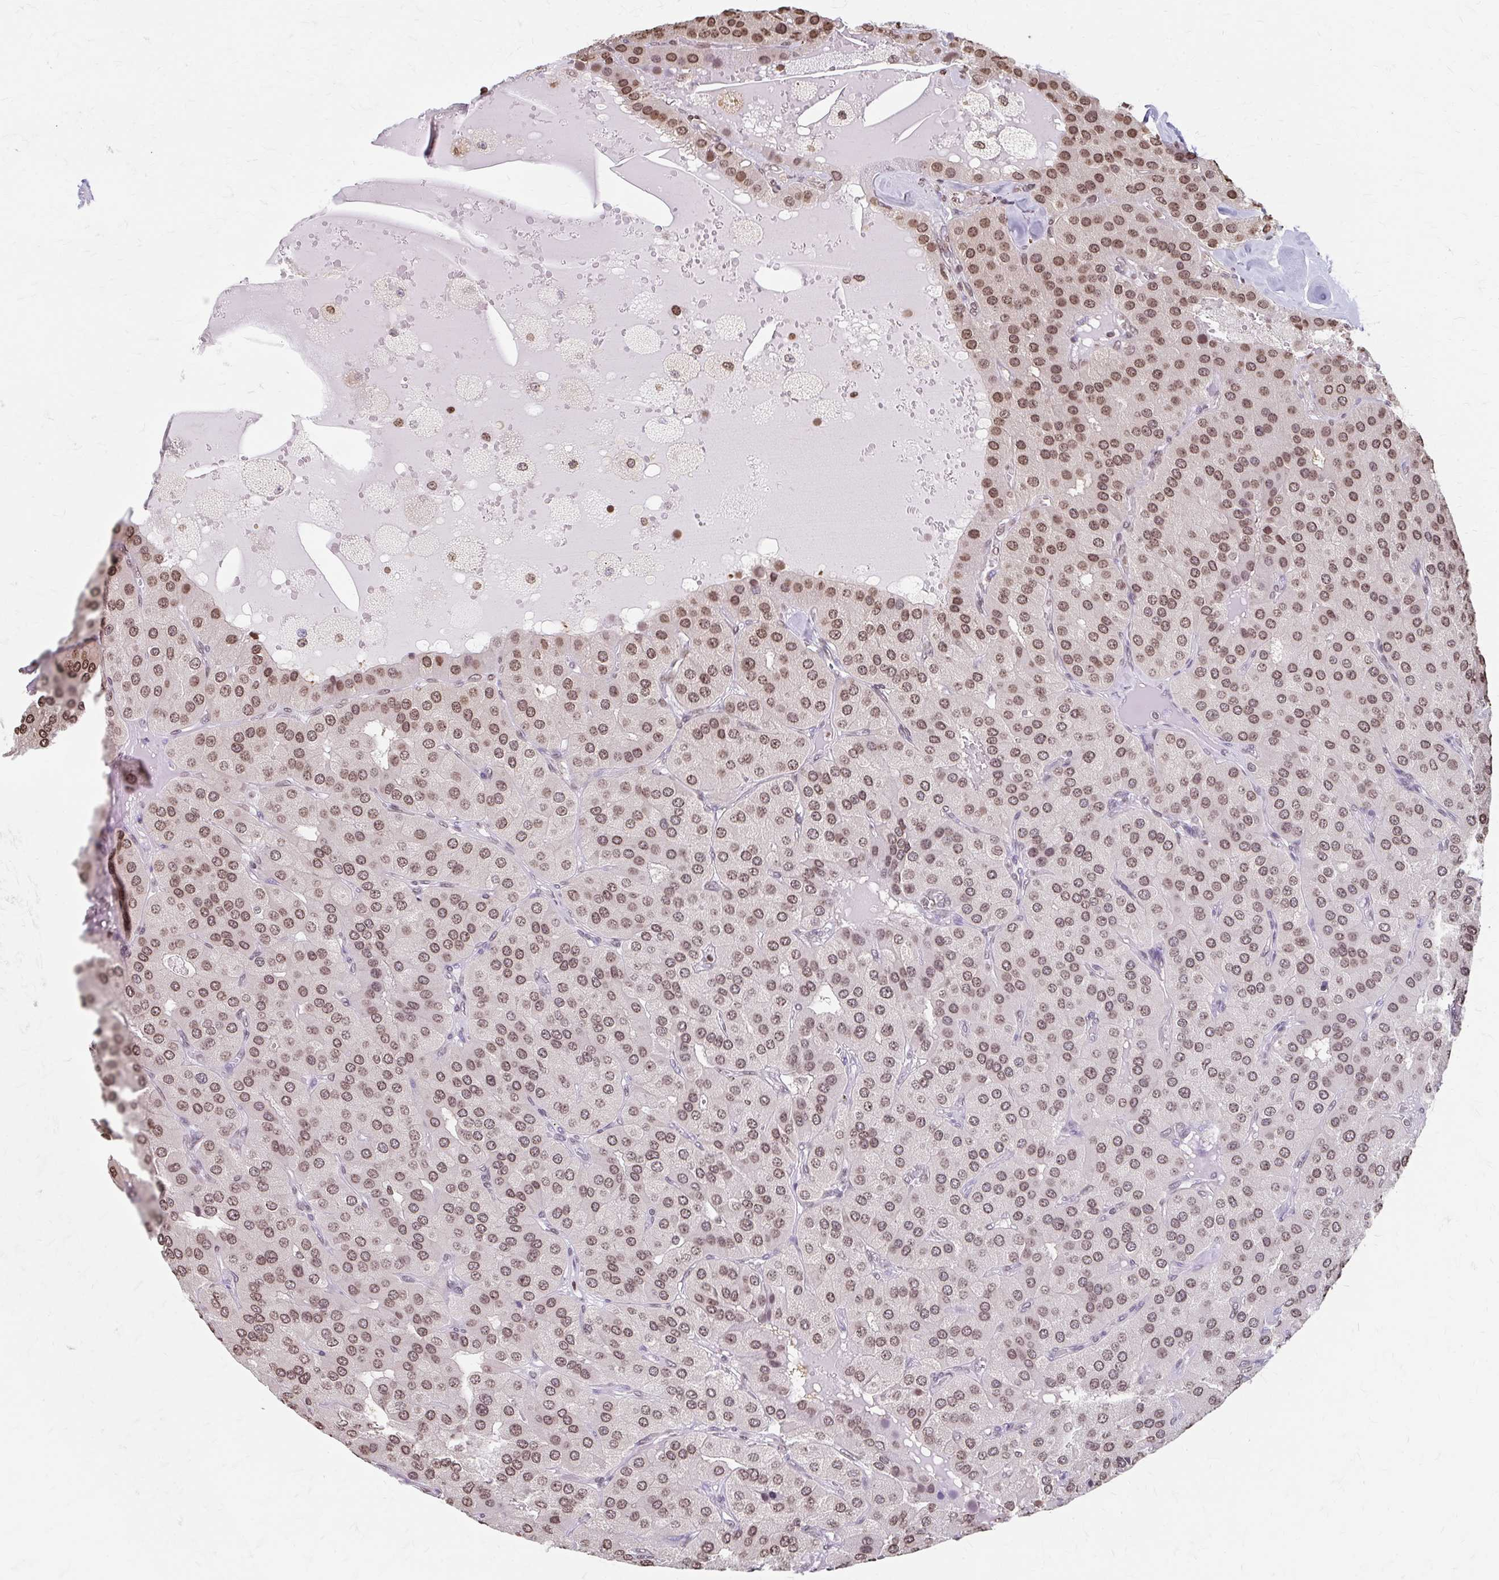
{"staining": {"intensity": "moderate", "quantity": ">75%", "location": "nuclear"}, "tissue": "parathyroid gland", "cell_type": "Glandular cells", "image_type": "normal", "snomed": [{"axis": "morphology", "description": "Normal tissue, NOS"}, {"axis": "morphology", "description": "Adenoma, NOS"}, {"axis": "topography", "description": "Parathyroid gland"}], "caption": "Immunohistochemical staining of normal human parathyroid gland reveals medium levels of moderate nuclear expression in approximately >75% of glandular cells.", "gene": "ORC3", "patient": {"sex": "female", "age": 86}}